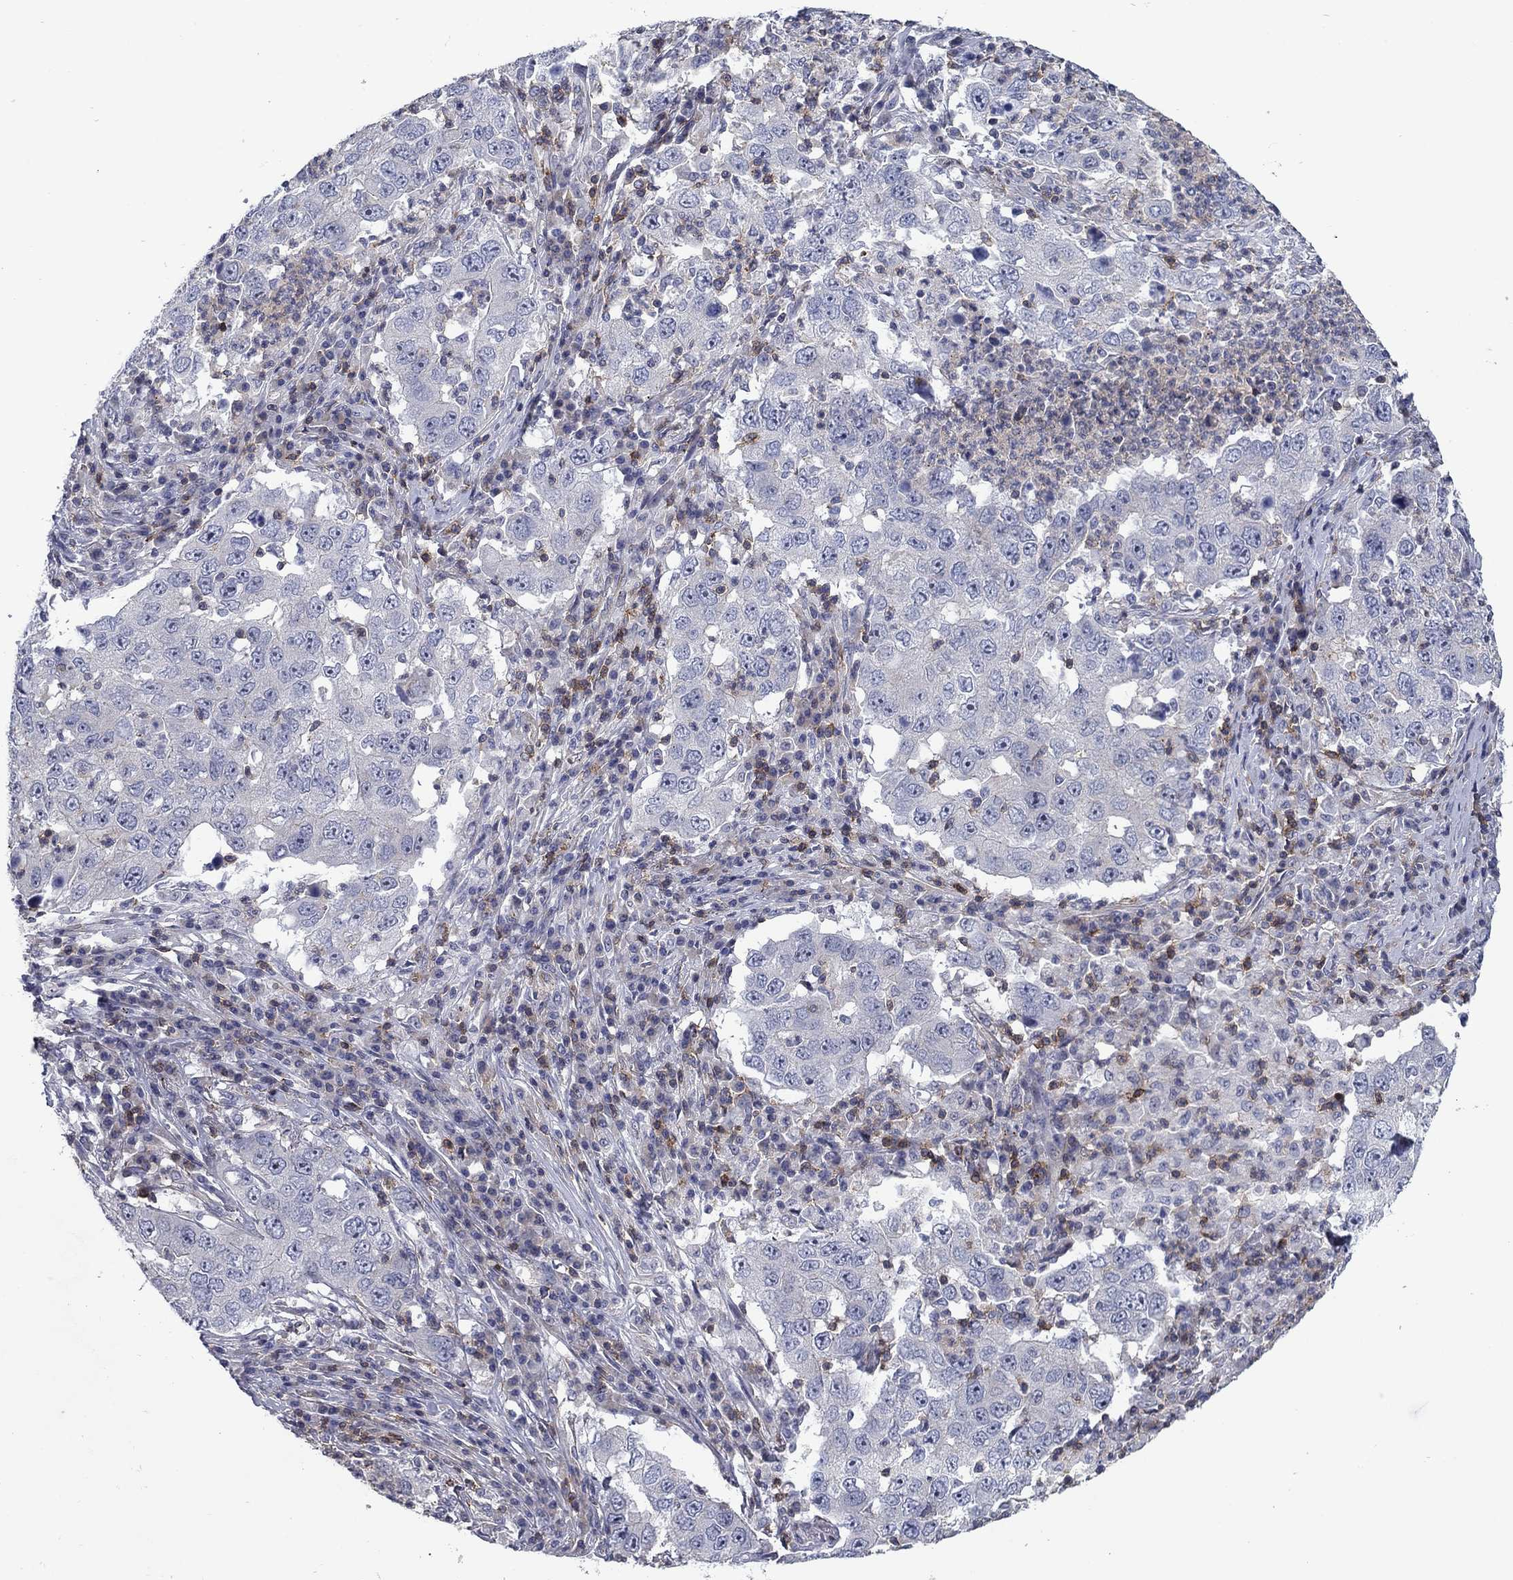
{"staining": {"intensity": "negative", "quantity": "none", "location": "none"}, "tissue": "lung cancer", "cell_type": "Tumor cells", "image_type": "cancer", "snomed": [{"axis": "morphology", "description": "Adenocarcinoma, NOS"}, {"axis": "topography", "description": "Lung"}], "caption": "An immunohistochemistry (IHC) micrograph of lung cancer (adenocarcinoma) is shown. There is no staining in tumor cells of lung cancer (adenocarcinoma). The staining was performed using DAB (3,3'-diaminobenzidine) to visualize the protein expression in brown, while the nuclei were stained in blue with hematoxylin (Magnification: 20x).", "gene": "SIT1", "patient": {"sex": "male", "age": 73}}